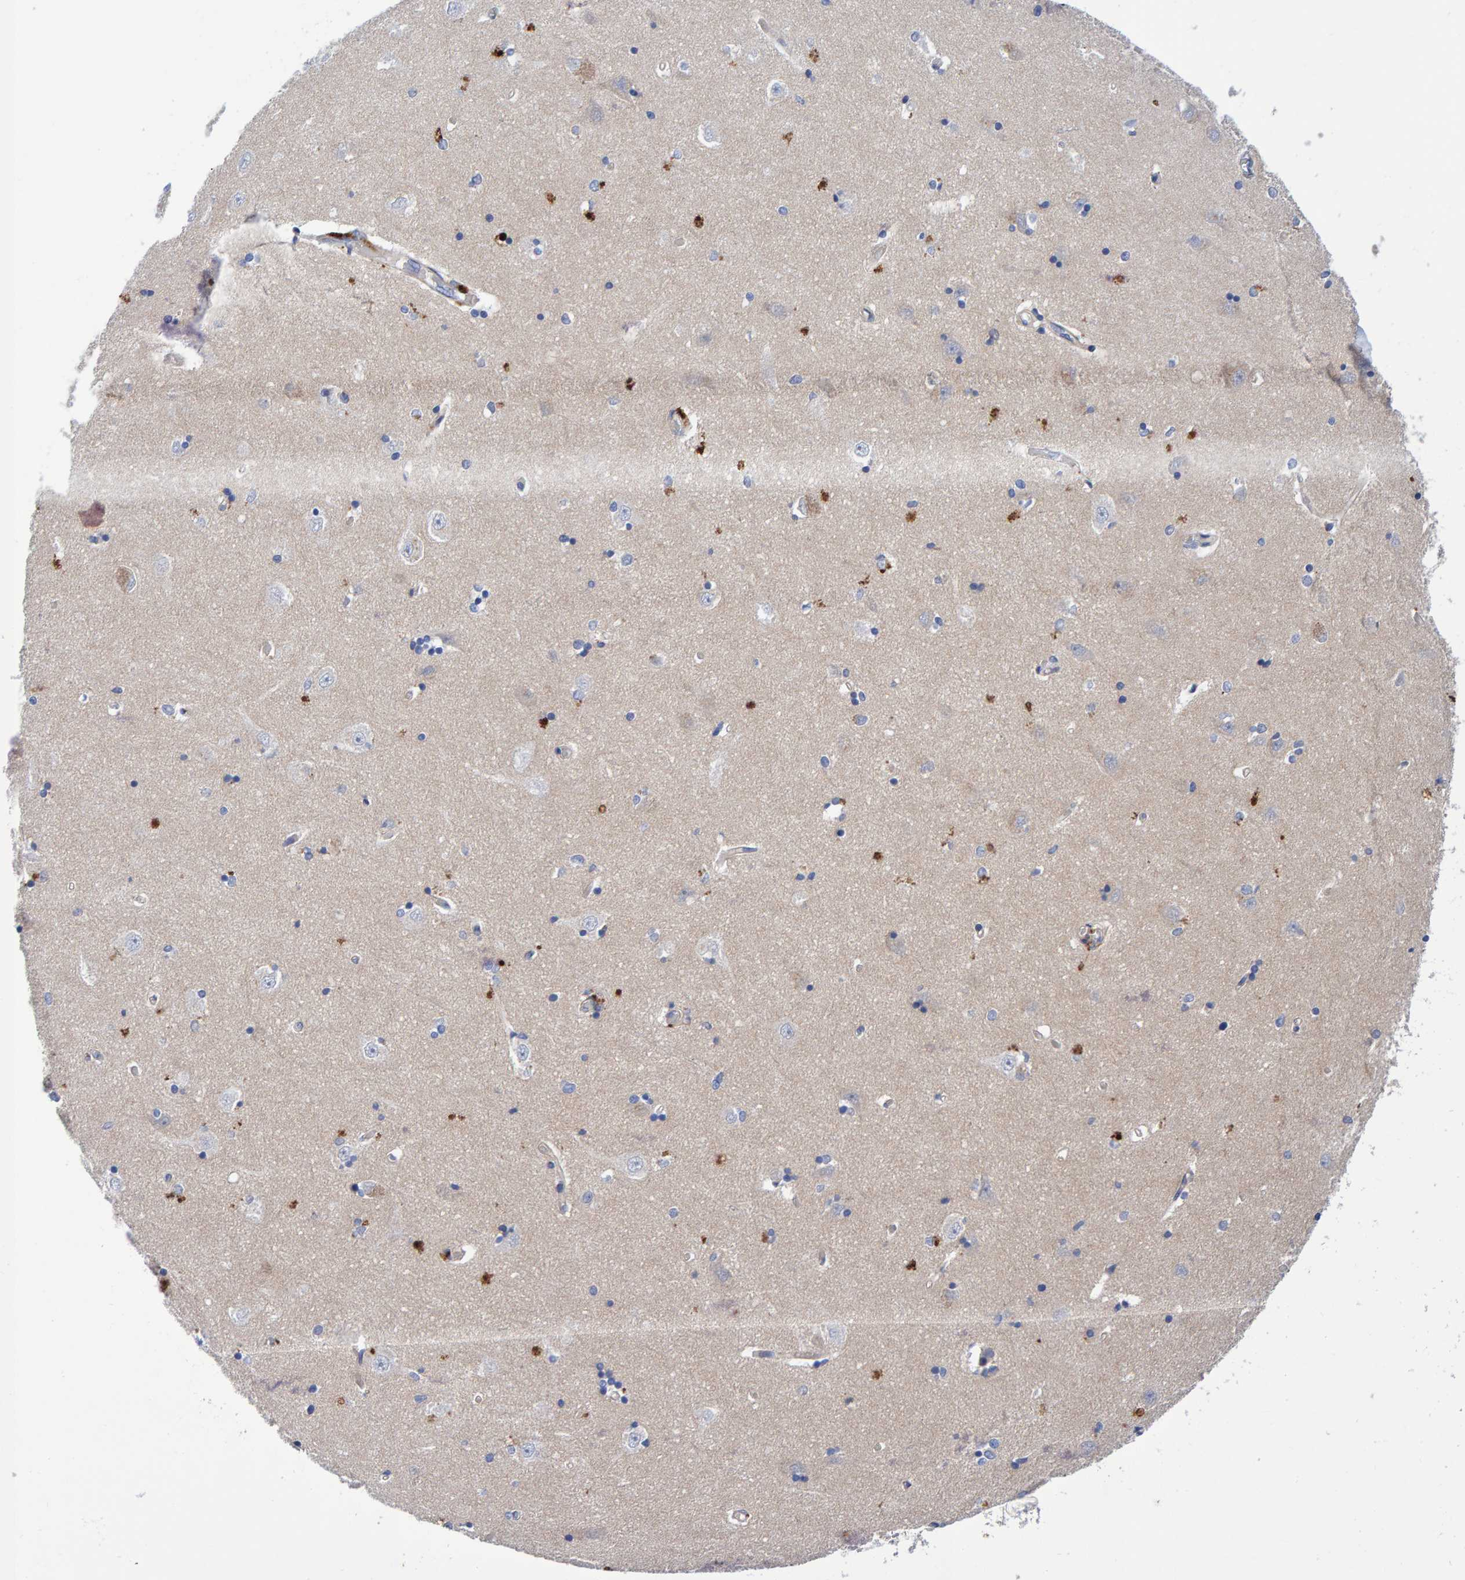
{"staining": {"intensity": "moderate", "quantity": "<25%", "location": "cytoplasmic/membranous"}, "tissue": "hippocampus", "cell_type": "Glial cells", "image_type": "normal", "snomed": [{"axis": "morphology", "description": "Normal tissue, NOS"}, {"axis": "topography", "description": "Hippocampus"}], "caption": "Moderate cytoplasmic/membranous protein expression is present in approximately <25% of glial cells in hippocampus.", "gene": "EFR3A", "patient": {"sex": "male", "age": 45}}